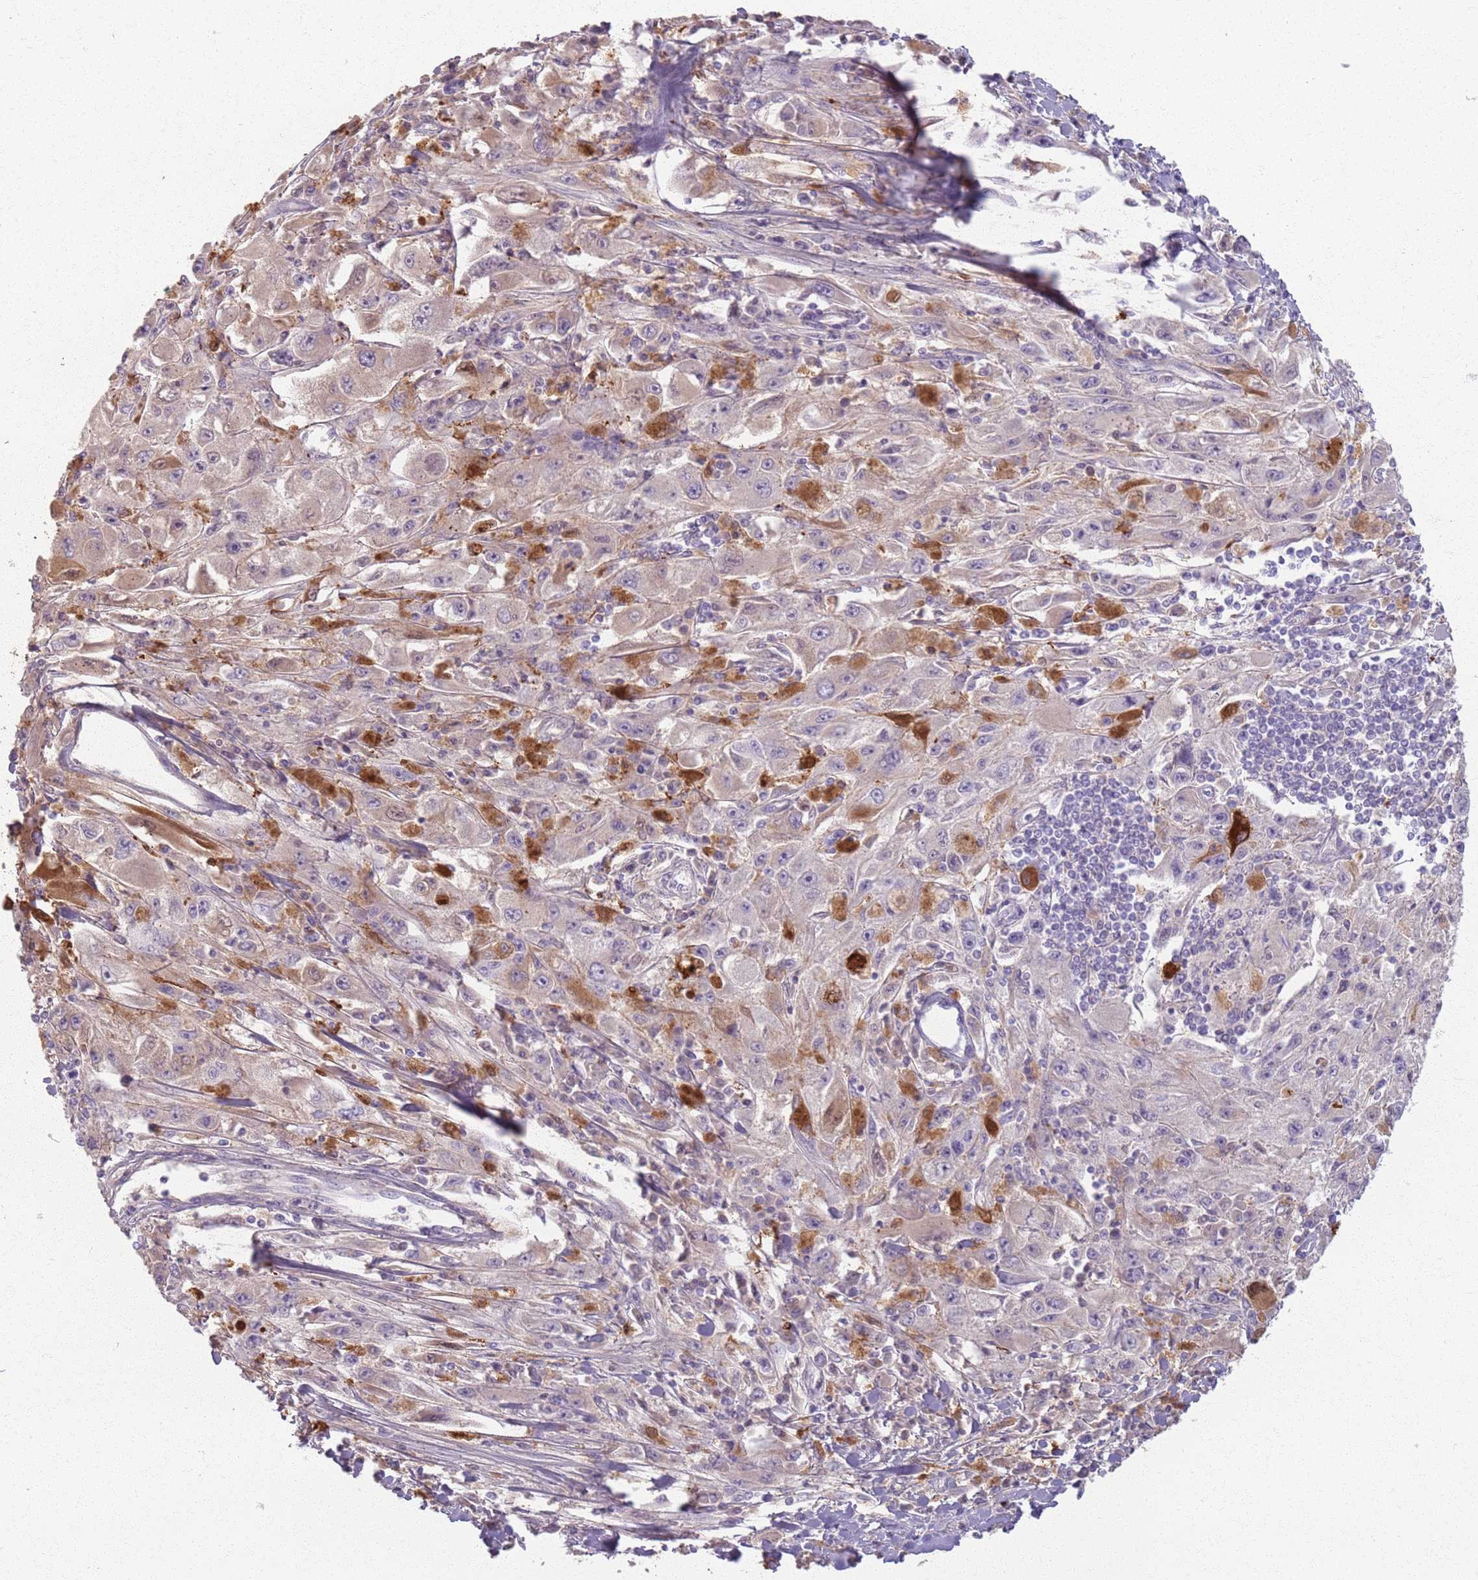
{"staining": {"intensity": "negative", "quantity": "none", "location": "none"}, "tissue": "melanoma", "cell_type": "Tumor cells", "image_type": "cancer", "snomed": [{"axis": "morphology", "description": "Malignant melanoma, Metastatic site"}, {"axis": "topography", "description": "Skin"}], "caption": "IHC histopathology image of human malignant melanoma (metastatic site) stained for a protein (brown), which exhibits no positivity in tumor cells. (DAB (3,3'-diaminobenzidine) IHC visualized using brightfield microscopy, high magnification).", "gene": "GDPGP1", "patient": {"sex": "male", "age": 53}}